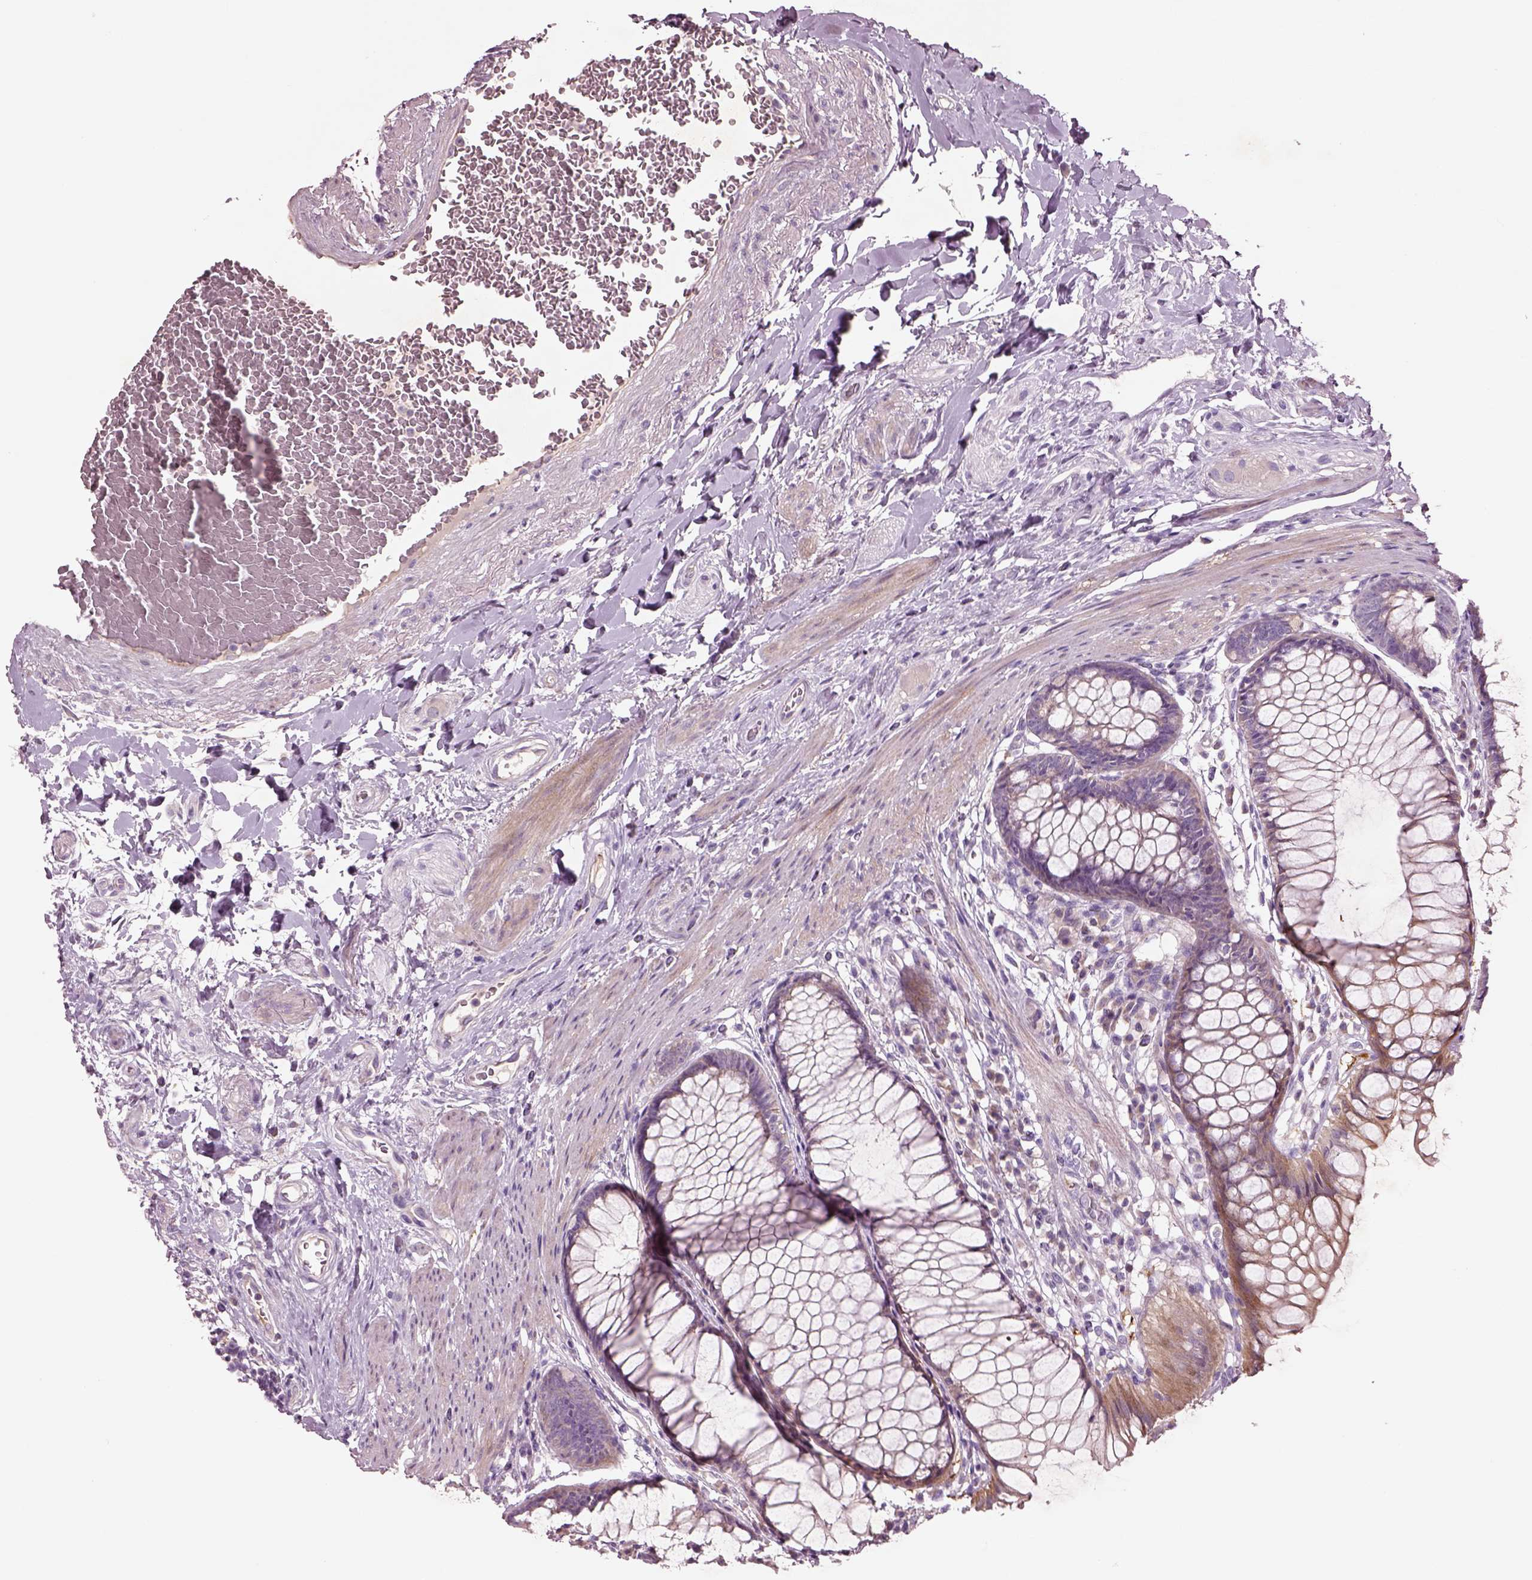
{"staining": {"intensity": "strong", "quantity": "25%-75%", "location": "cytoplasmic/membranous"}, "tissue": "rectum", "cell_type": "Glandular cells", "image_type": "normal", "snomed": [{"axis": "morphology", "description": "Normal tissue, NOS"}, {"axis": "topography", "description": "Smooth muscle"}, {"axis": "topography", "description": "Rectum"}], "caption": "The image displays a brown stain indicating the presence of a protein in the cytoplasmic/membranous of glandular cells in rectum.", "gene": "PLPP7", "patient": {"sex": "male", "age": 53}}